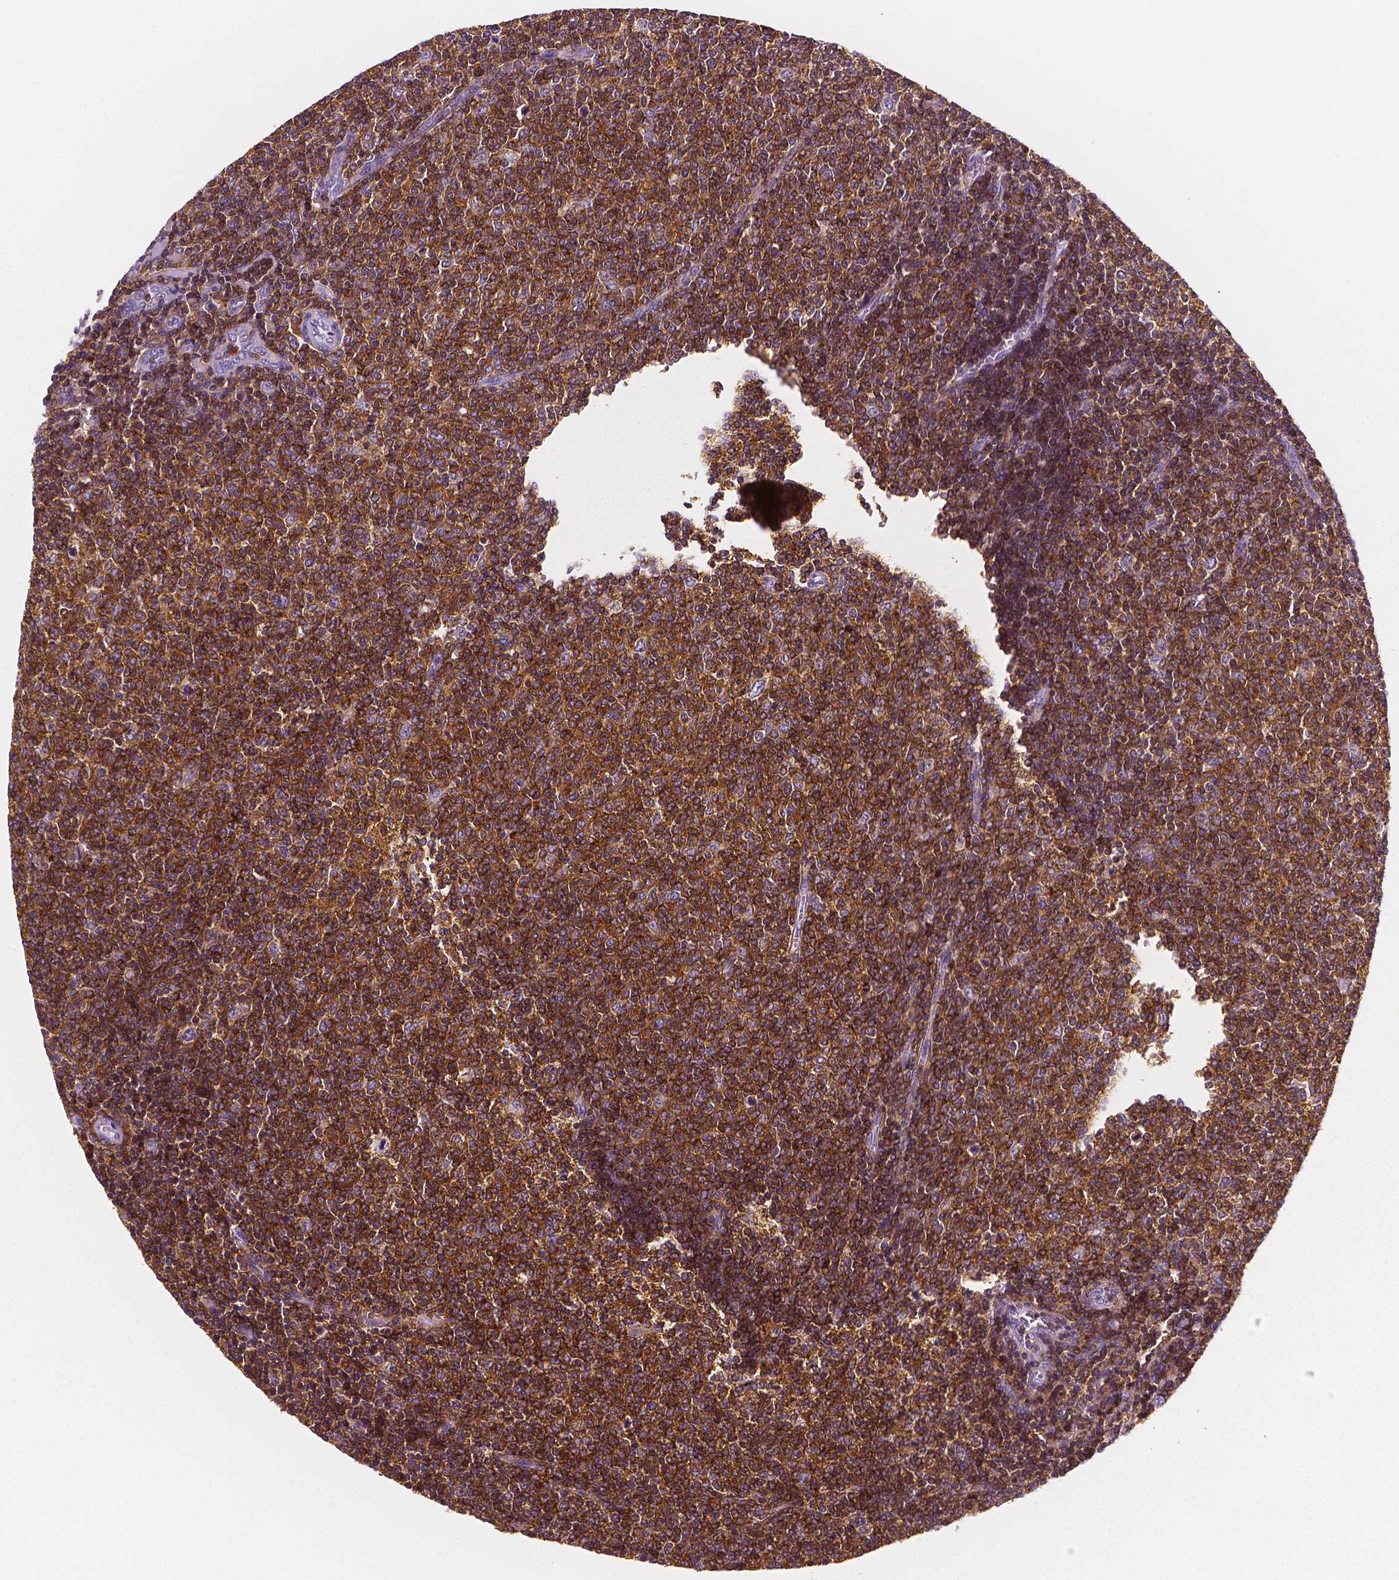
{"staining": {"intensity": "strong", "quantity": ">75%", "location": "cytoplasmic/membranous"}, "tissue": "lymphoma", "cell_type": "Tumor cells", "image_type": "cancer", "snomed": [{"axis": "morphology", "description": "Malignant lymphoma, non-Hodgkin's type, Low grade"}, {"axis": "topography", "description": "Lymph node"}], "caption": "A high amount of strong cytoplasmic/membranous expression is present in about >75% of tumor cells in low-grade malignant lymphoma, non-Hodgkin's type tissue. Using DAB (brown) and hematoxylin (blue) stains, captured at high magnification using brightfield microscopy.", "gene": "PTPRC", "patient": {"sex": "male", "age": 52}}